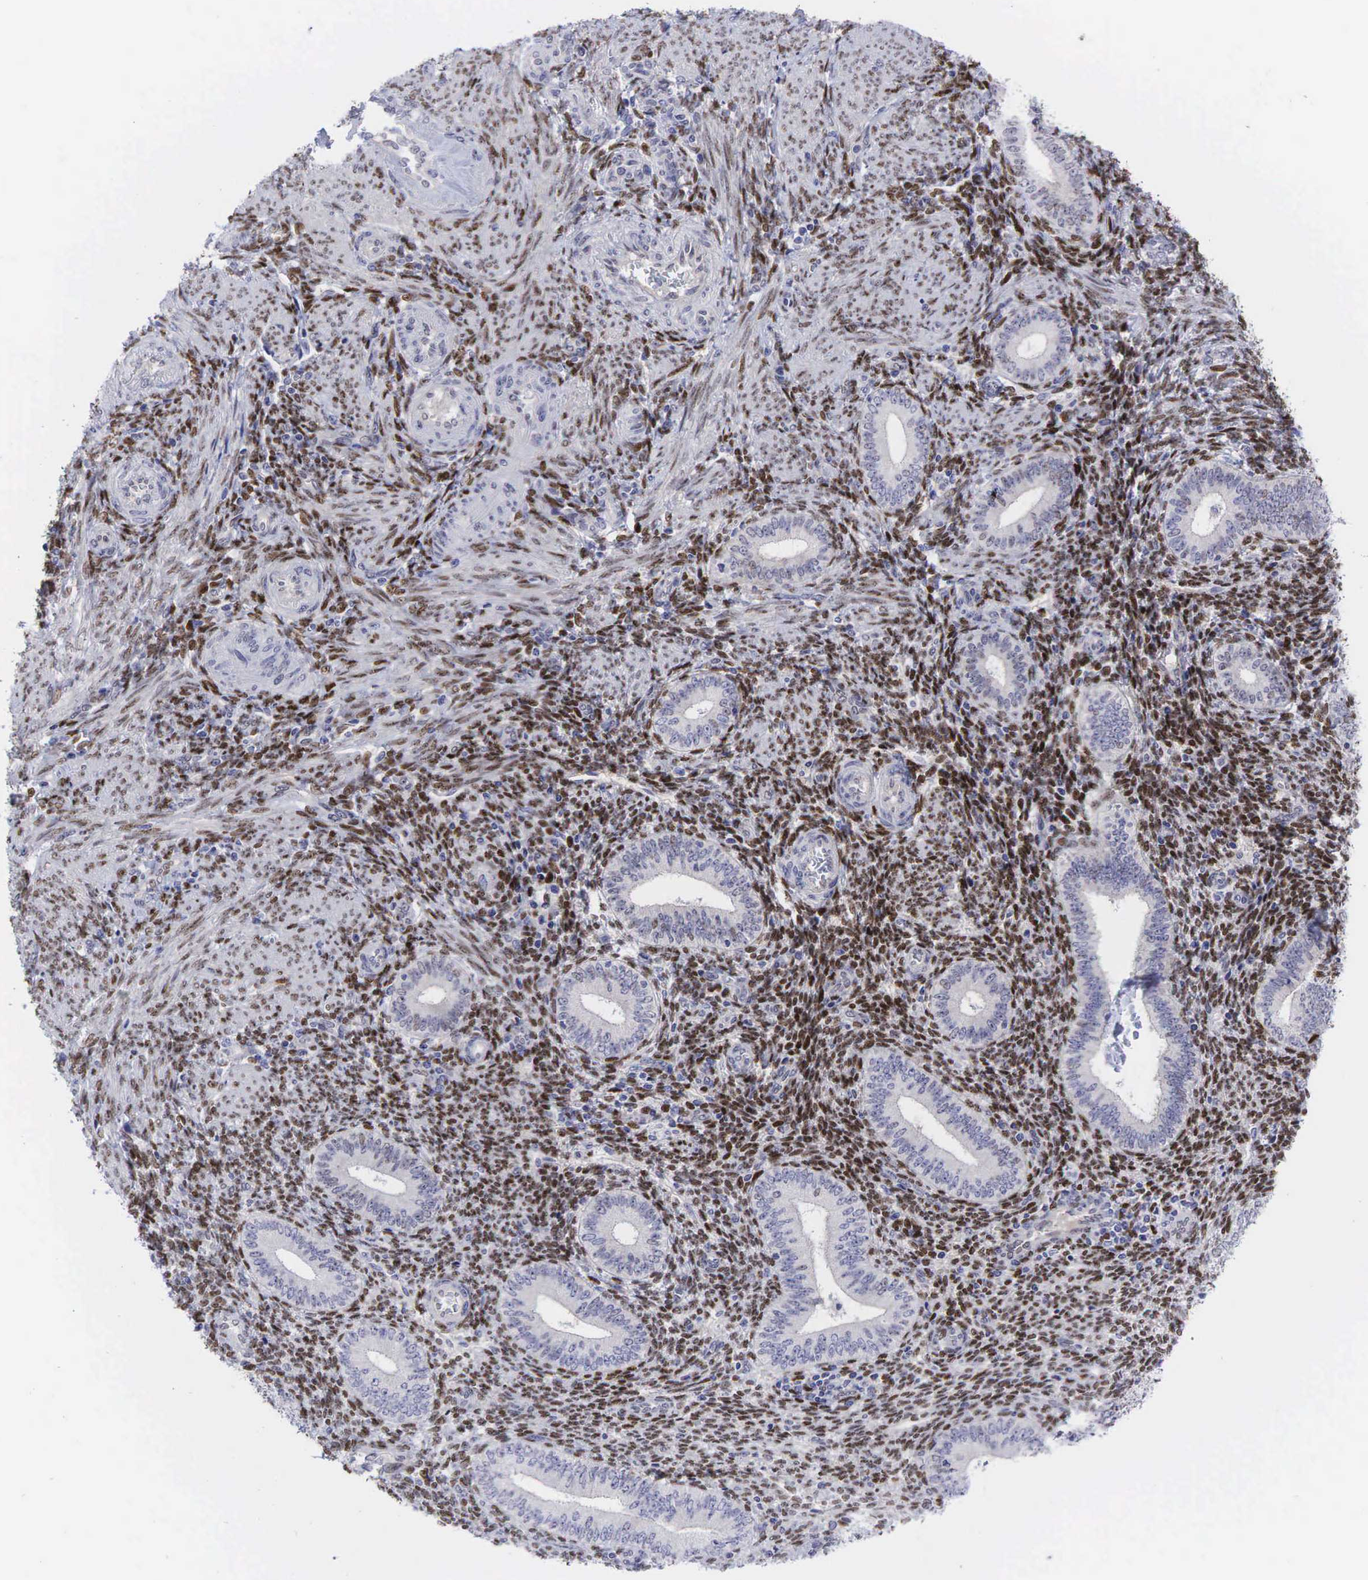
{"staining": {"intensity": "moderate", "quantity": "25%-75%", "location": "nuclear"}, "tissue": "endometrium", "cell_type": "Cells in endometrial stroma", "image_type": "normal", "snomed": [{"axis": "morphology", "description": "Normal tissue, NOS"}, {"axis": "topography", "description": "Endometrium"}], "caption": "Immunohistochemistry (DAB (3,3'-diaminobenzidine)) staining of unremarkable human endometrium reveals moderate nuclear protein staining in approximately 25%-75% of cells in endometrial stroma.", "gene": "AR", "patient": {"sex": "female", "age": 35}}